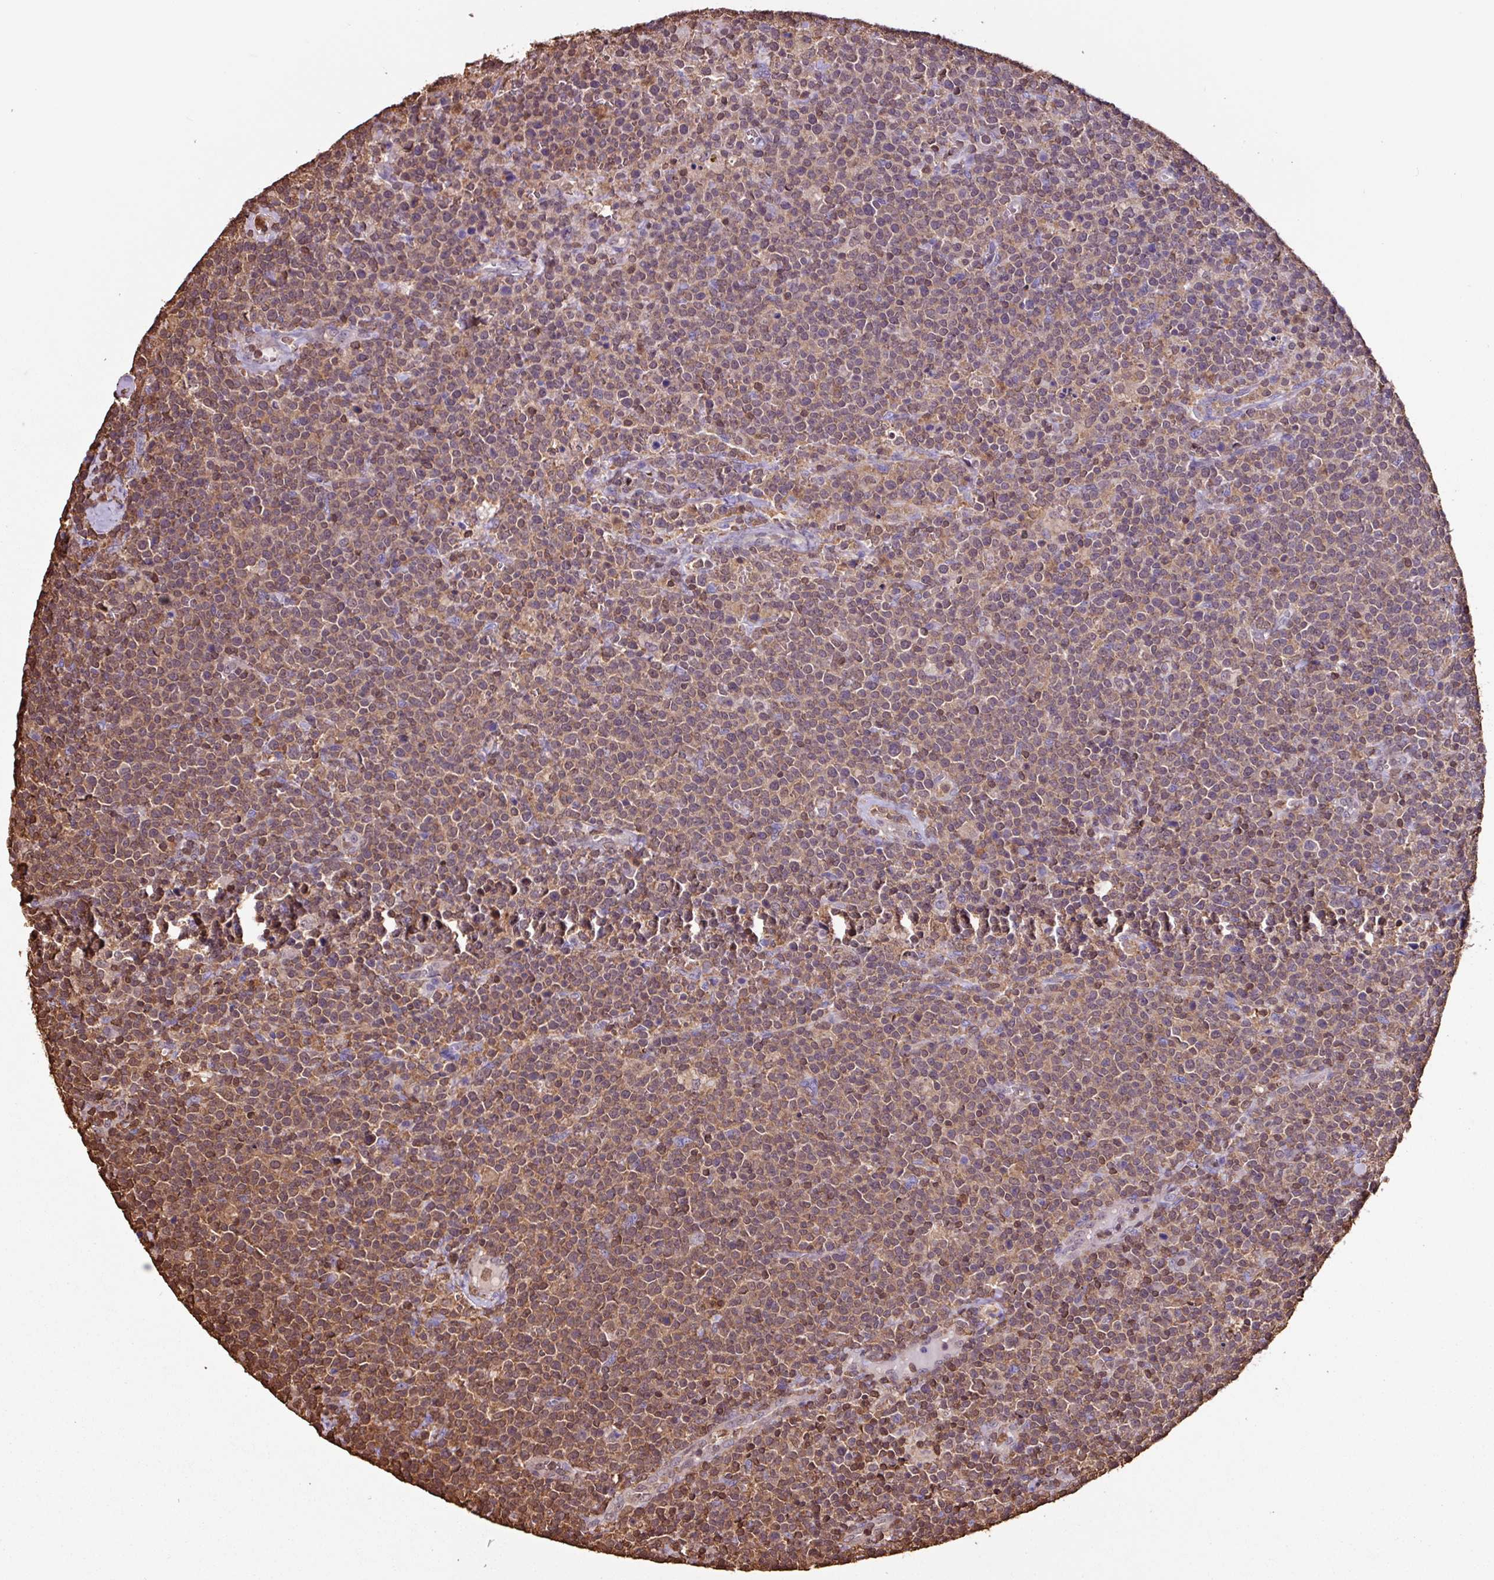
{"staining": {"intensity": "moderate", "quantity": "25%-75%", "location": "cytoplasmic/membranous,nuclear"}, "tissue": "lymphoma", "cell_type": "Tumor cells", "image_type": "cancer", "snomed": [{"axis": "morphology", "description": "Malignant lymphoma, non-Hodgkin's type, High grade"}, {"axis": "topography", "description": "Lymph node"}], "caption": "An immunohistochemistry photomicrograph of tumor tissue is shown. Protein staining in brown shows moderate cytoplasmic/membranous and nuclear positivity in lymphoma within tumor cells. Using DAB (brown) and hematoxylin (blue) stains, captured at high magnification using brightfield microscopy.", "gene": "ARHGDIB", "patient": {"sex": "male", "age": 61}}